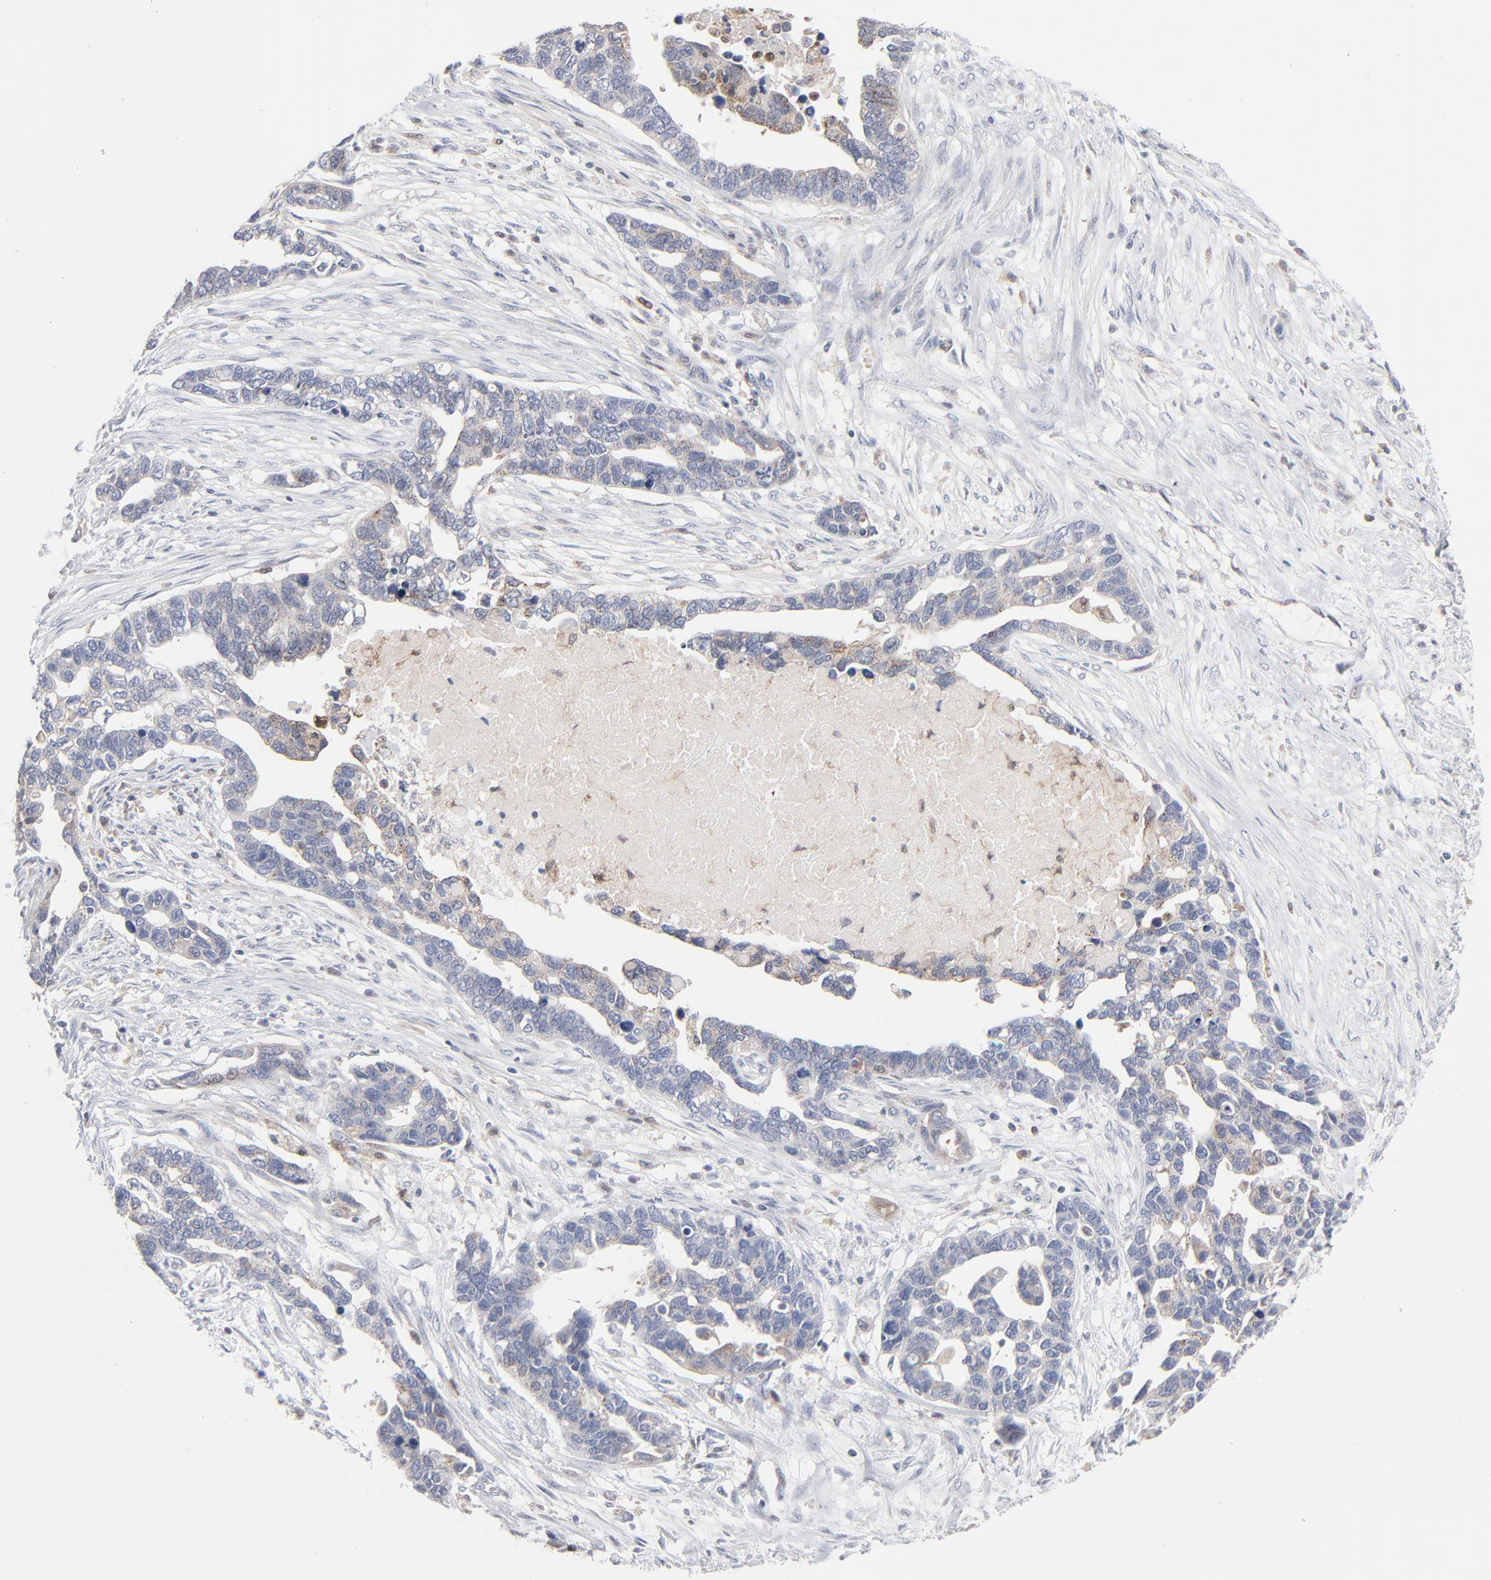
{"staining": {"intensity": "weak", "quantity": "25%-75%", "location": "cytoplasmic/membranous"}, "tissue": "ovarian cancer", "cell_type": "Tumor cells", "image_type": "cancer", "snomed": [{"axis": "morphology", "description": "Cystadenocarcinoma, serous, NOS"}, {"axis": "topography", "description": "Ovary"}], "caption": "Tumor cells demonstrate low levels of weak cytoplasmic/membranous expression in approximately 25%-75% of cells in human ovarian cancer (serous cystadenocarcinoma).", "gene": "BID", "patient": {"sex": "female", "age": 54}}